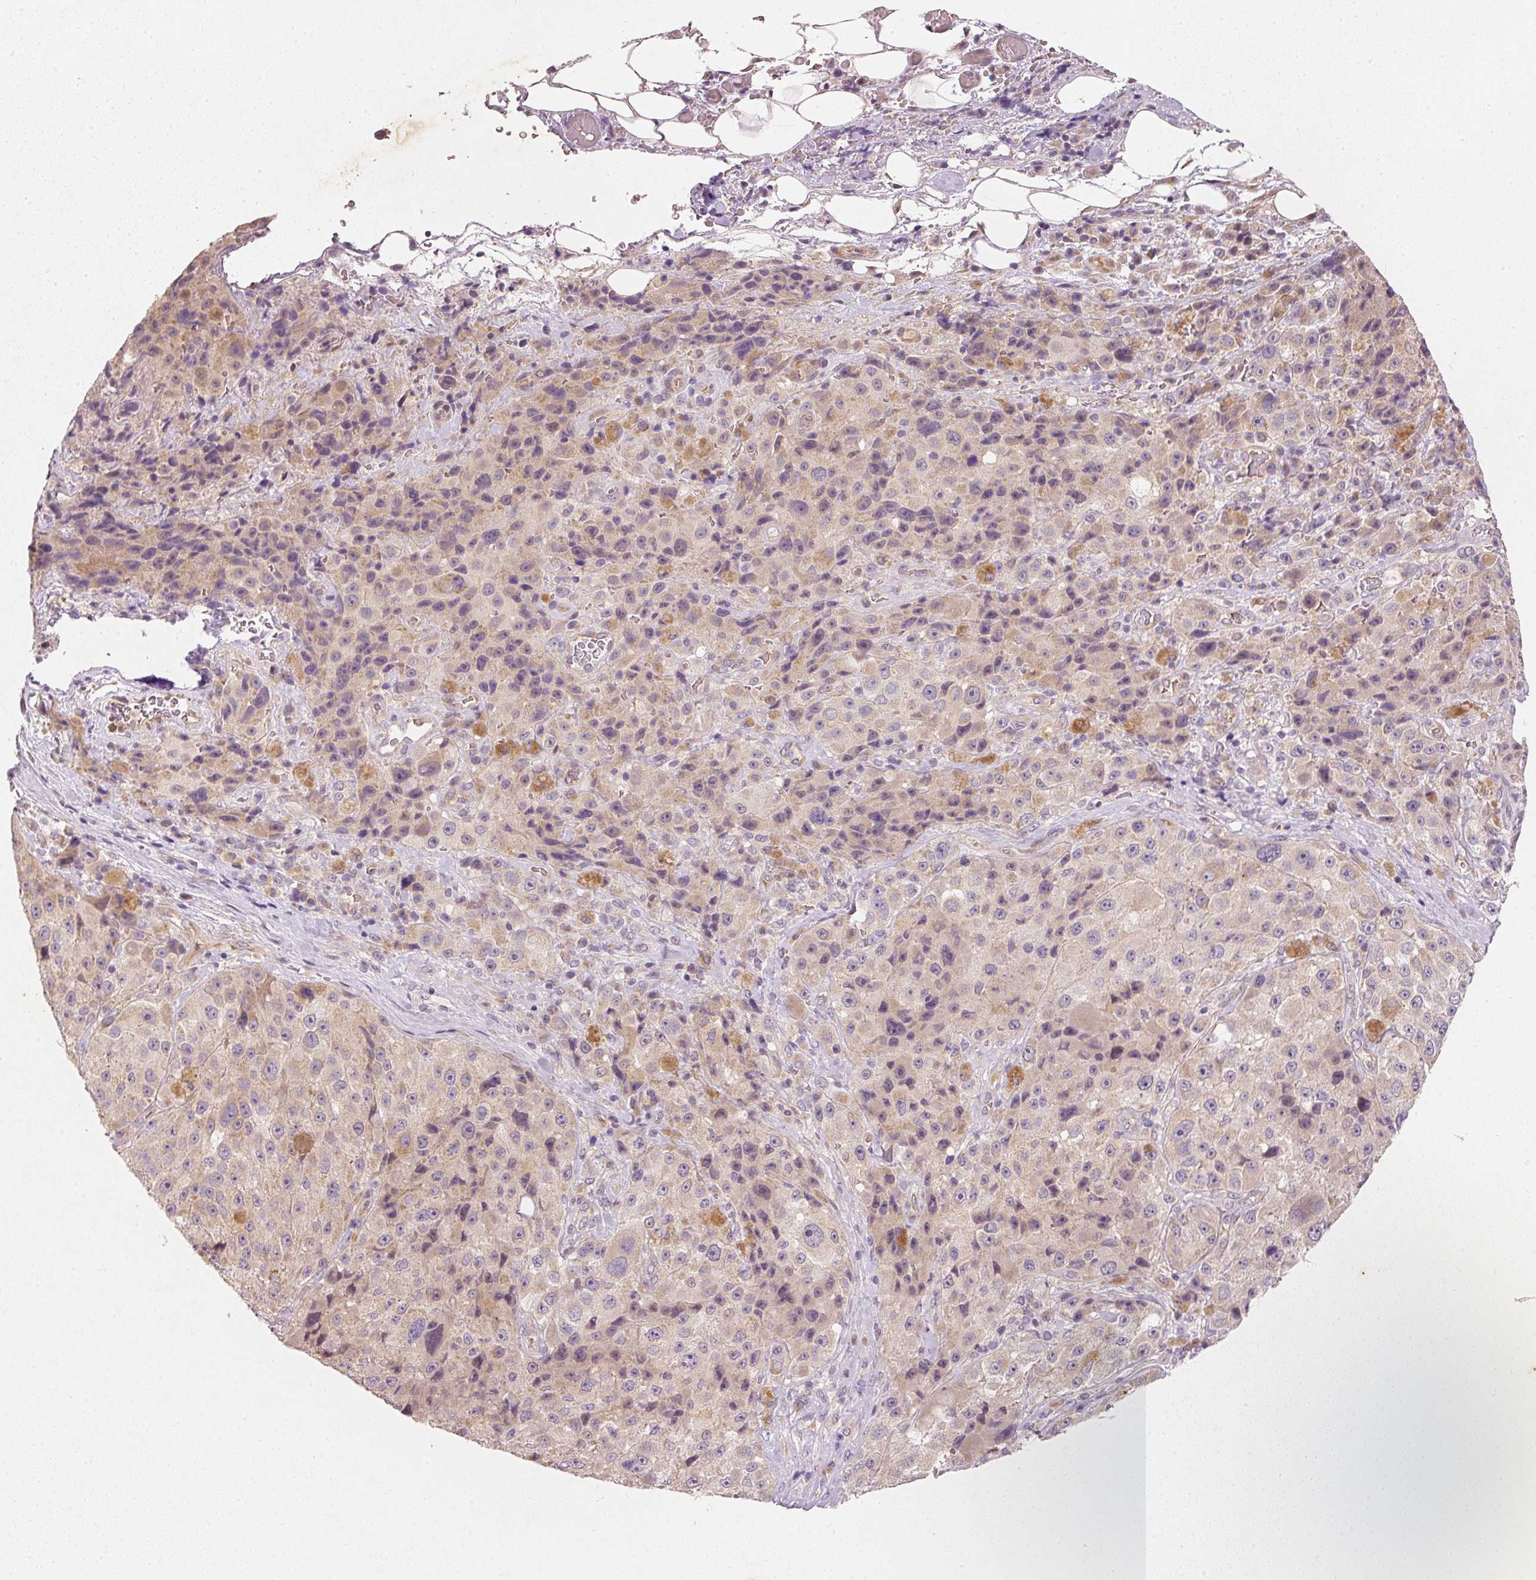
{"staining": {"intensity": "weak", "quantity": "25%-75%", "location": "cytoplasmic/membranous"}, "tissue": "melanoma", "cell_type": "Tumor cells", "image_type": "cancer", "snomed": [{"axis": "morphology", "description": "Malignant melanoma, Metastatic site"}, {"axis": "topography", "description": "Lymph node"}], "caption": "A brown stain labels weak cytoplasmic/membranous expression of a protein in malignant melanoma (metastatic site) tumor cells.", "gene": "RGL2", "patient": {"sex": "male", "age": 62}}